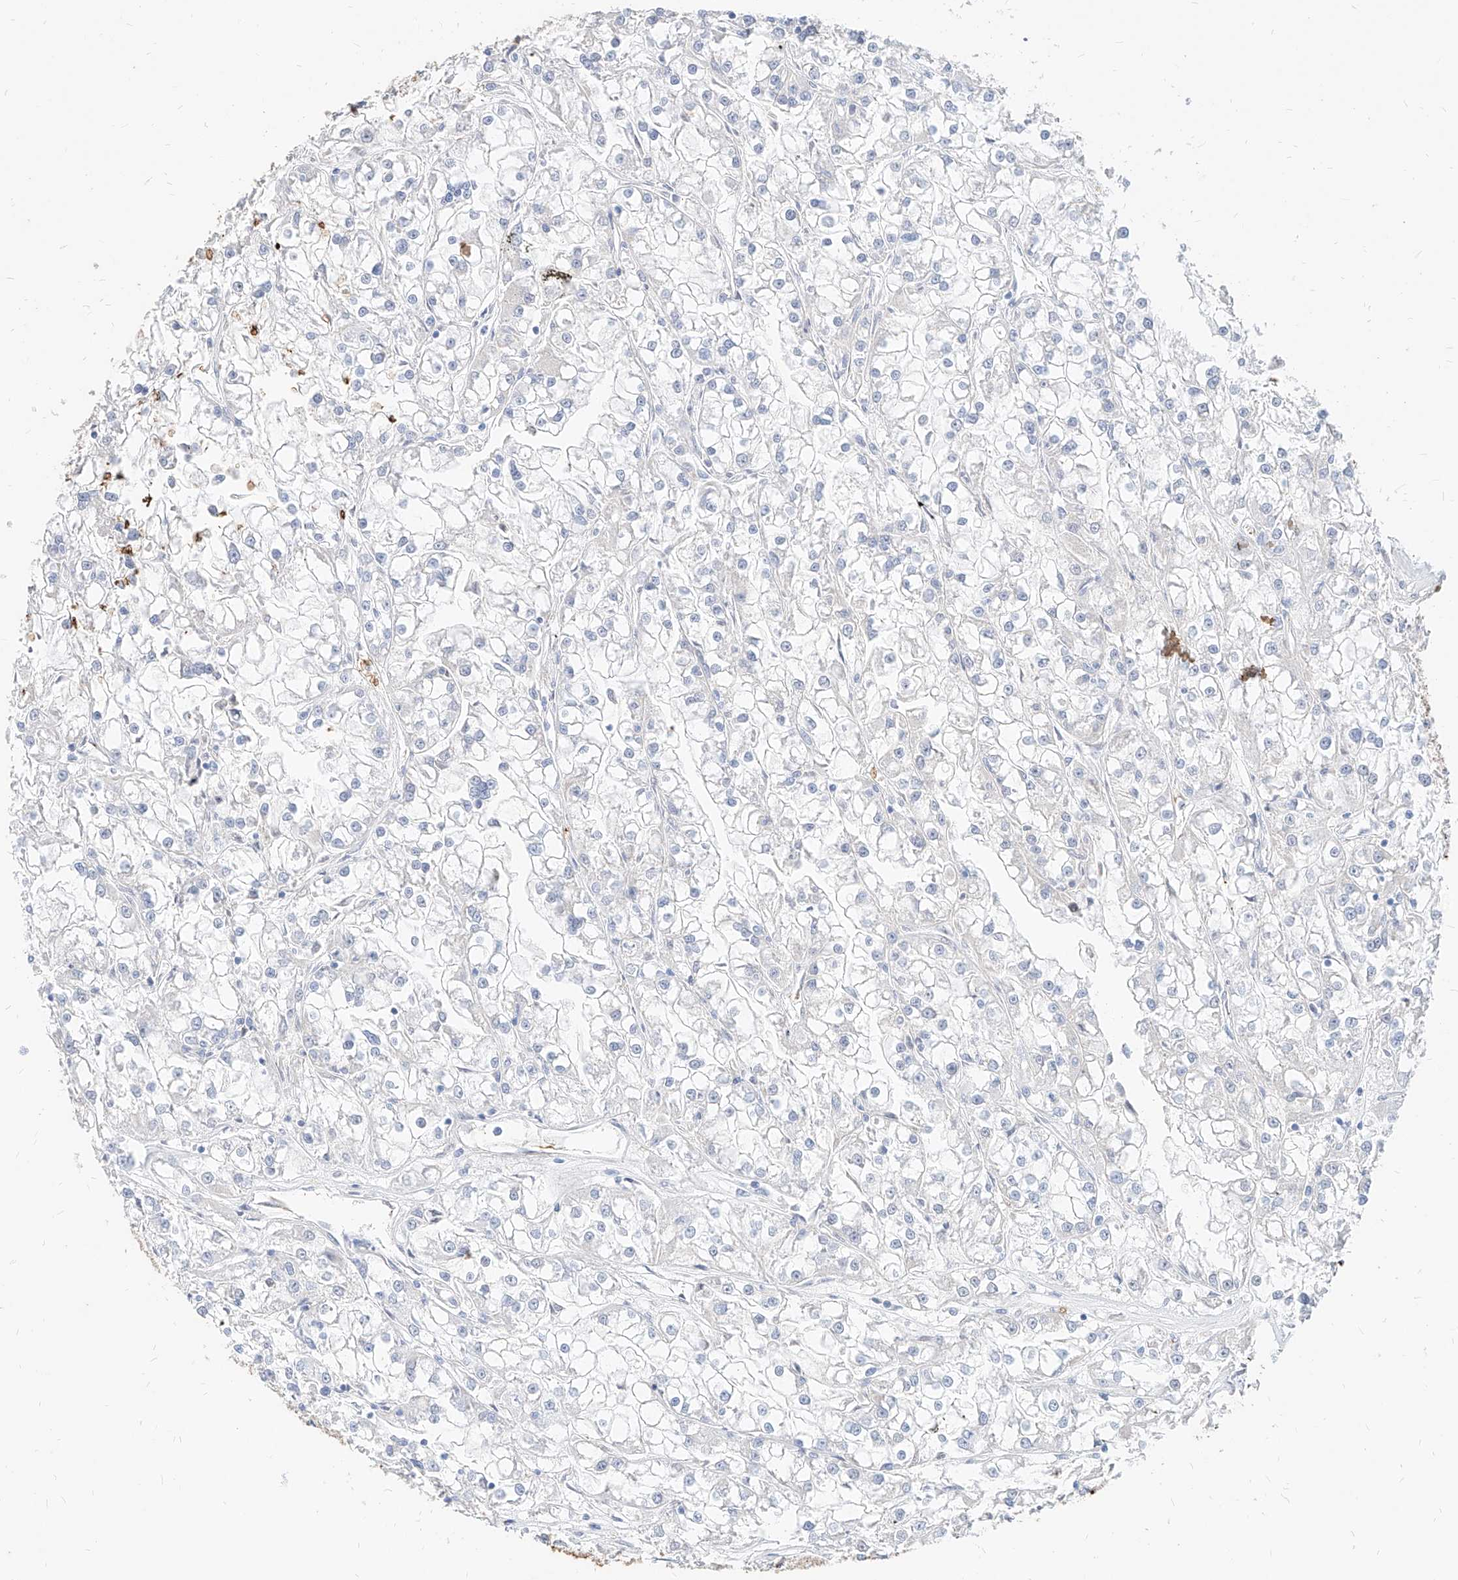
{"staining": {"intensity": "negative", "quantity": "none", "location": "none"}, "tissue": "renal cancer", "cell_type": "Tumor cells", "image_type": "cancer", "snomed": [{"axis": "morphology", "description": "Adenocarcinoma, NOS"}, {"axis": "topography", "description": "Kidney"}], "caption": "Immunohistochemistry of human renal cancer demonstrates no positivity in tumor cells.", "gene": "ZFP42", "patient": {"sex": "female", "age": 52}}